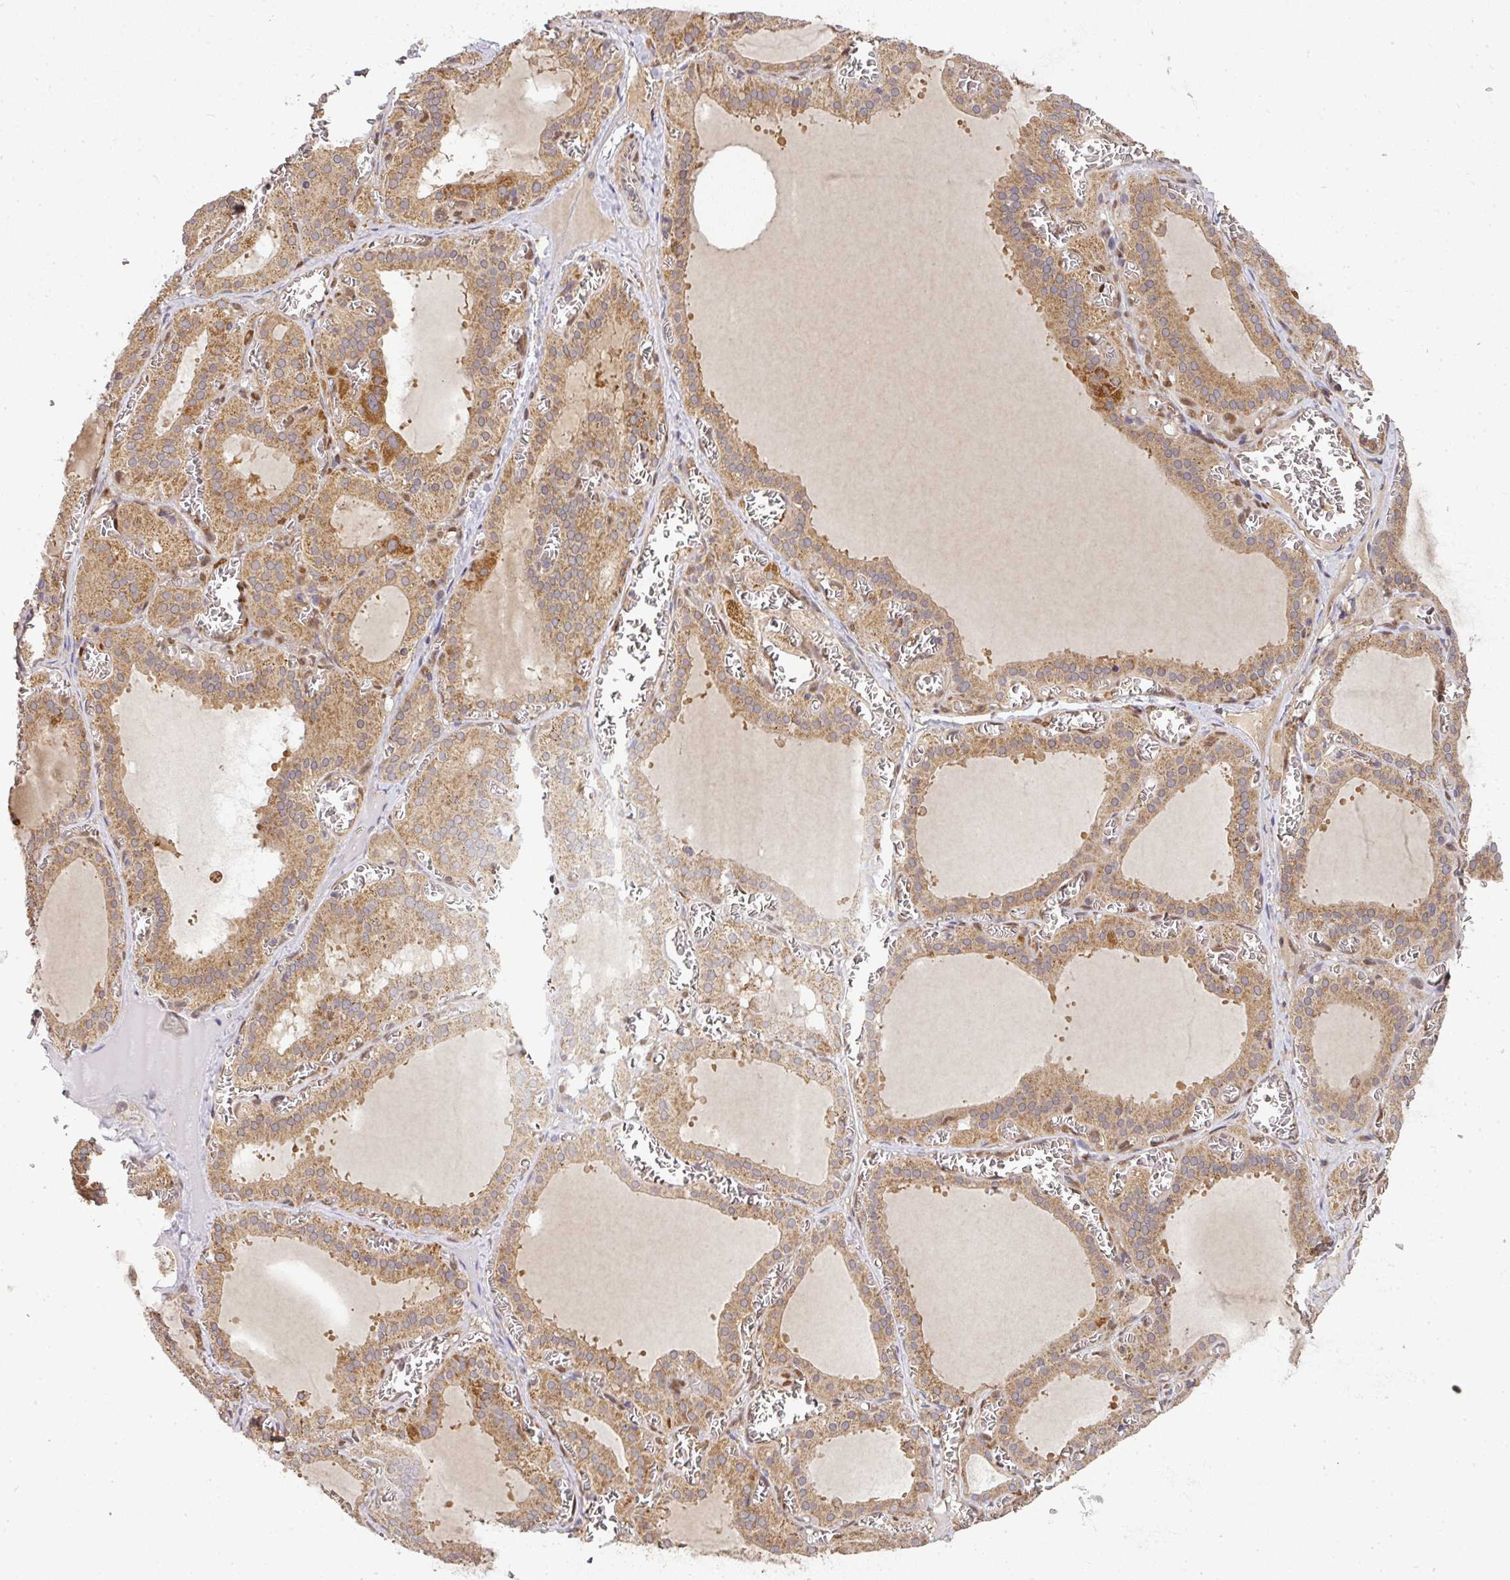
{"staining": {"intensity": "moderate", "quantity": ">75%", "location": "cytoplasmic/membranous"}, "tissue": "thyroid gland", "cell_type": "Glandular cells", "image_type": "normal", "snomed": [{"axis": "morphology", "description": "Normal tissue, NOS"}, {"axis": "topography", "description": "Thyroid gland"}], "caption": "Protein expression analysis of unremarkable human thyroid gland reveals moderate cytoplasmic/membranous positivity in approximately >75% of glandular cells.", "gene": "MALSU1", "patient": {"sex": "female", "age": 30}}